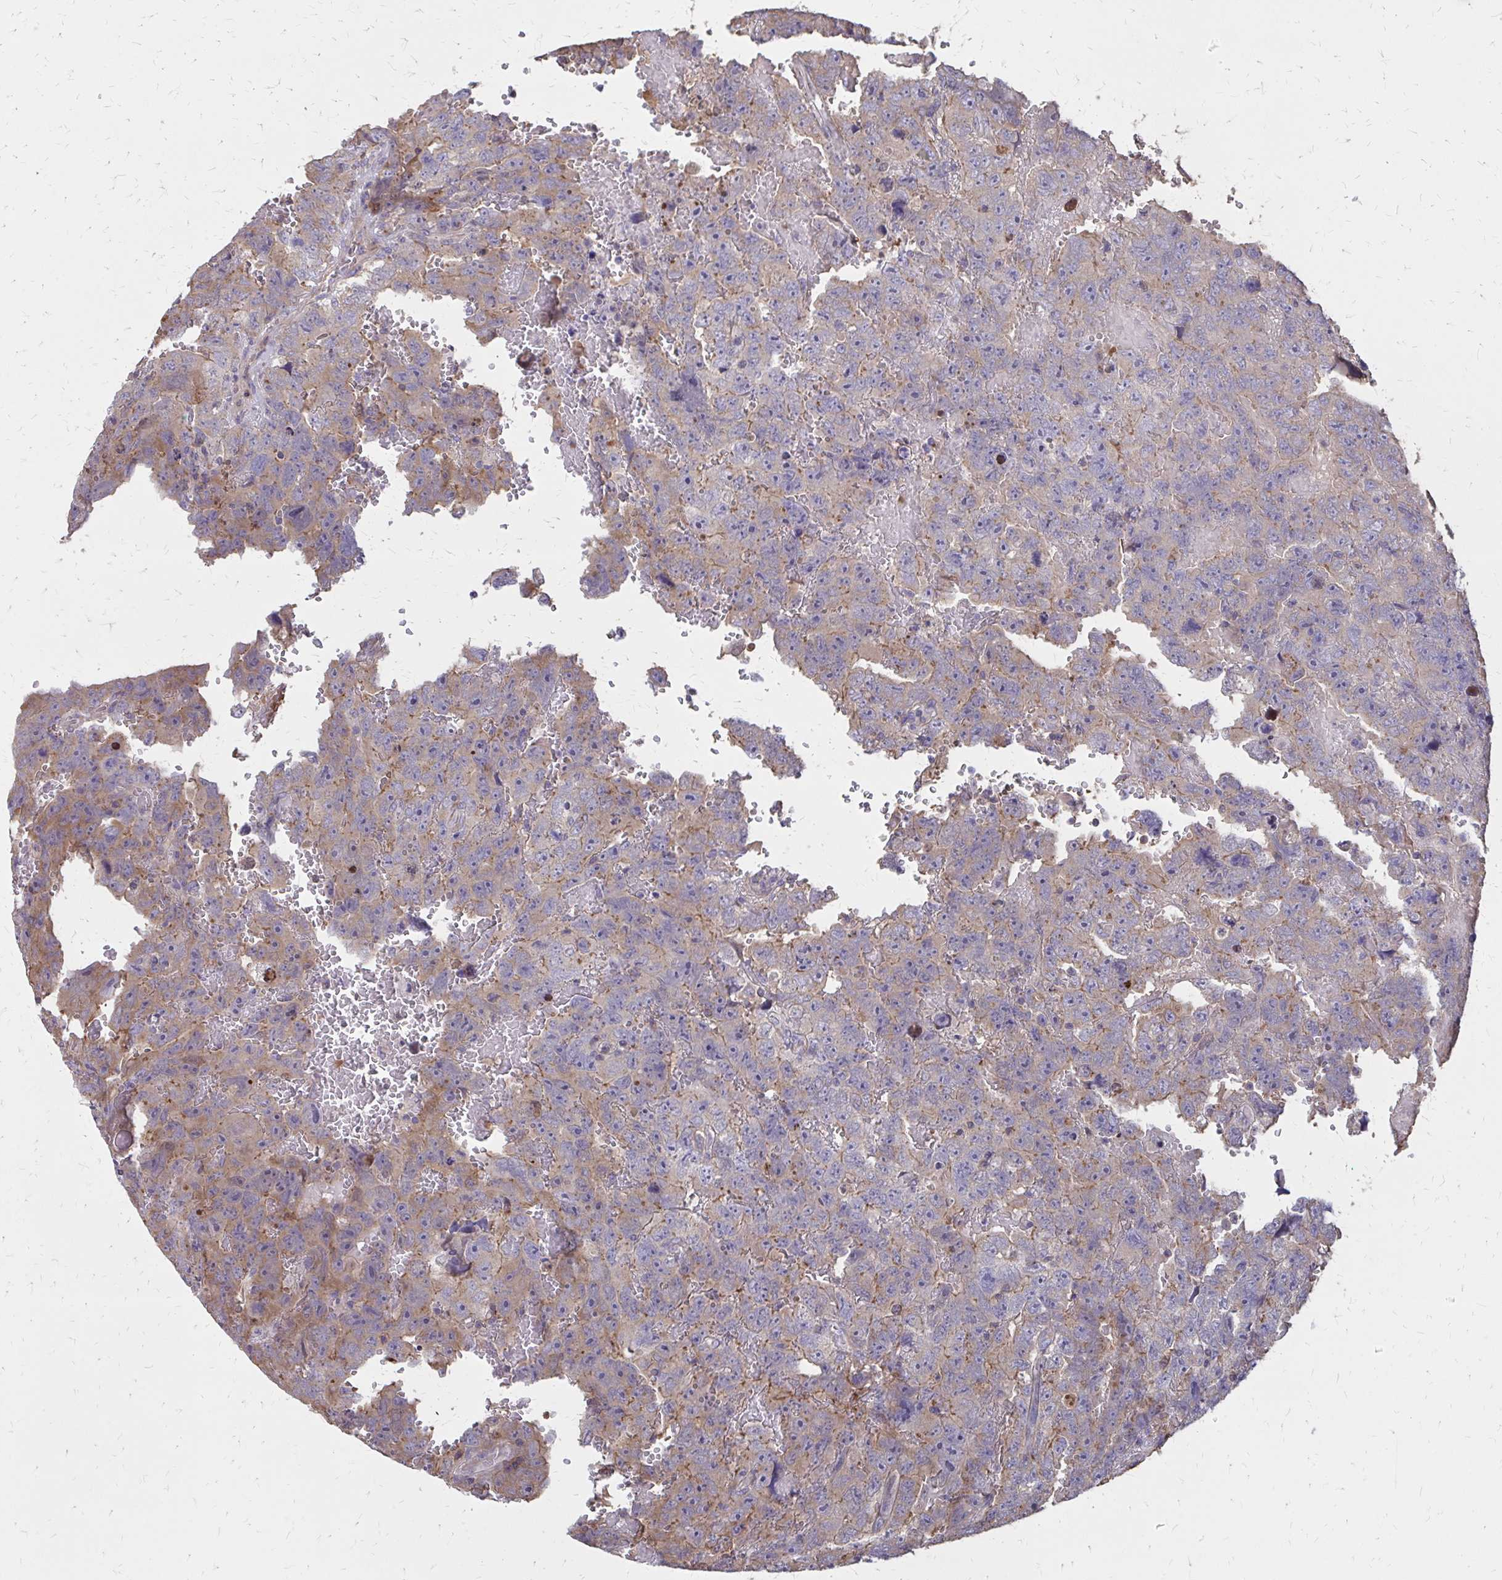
{"staining": {"intensity": "weak", "quantity": "<25%", "location": "cytoplasmic/membranous"}, "tissue": "testis cancer", "cell_type": "Tumor cells", "image_type": "cancer", "snomed": [{"axis": "morphology", "description": "Carcinoma, Embryonal, NOS"}, {"axis": "topography", "description": "Testis"}], "caption": "High magnification brightfield microscopy of testis cancer (embryonal carcinoma) stained with DAB (brown) and counterstained with hematoxylin (blue): tumor cells show no significant positivity.", "gene": "IFI44L", "patient": {"sex": "male", "age": 45}}